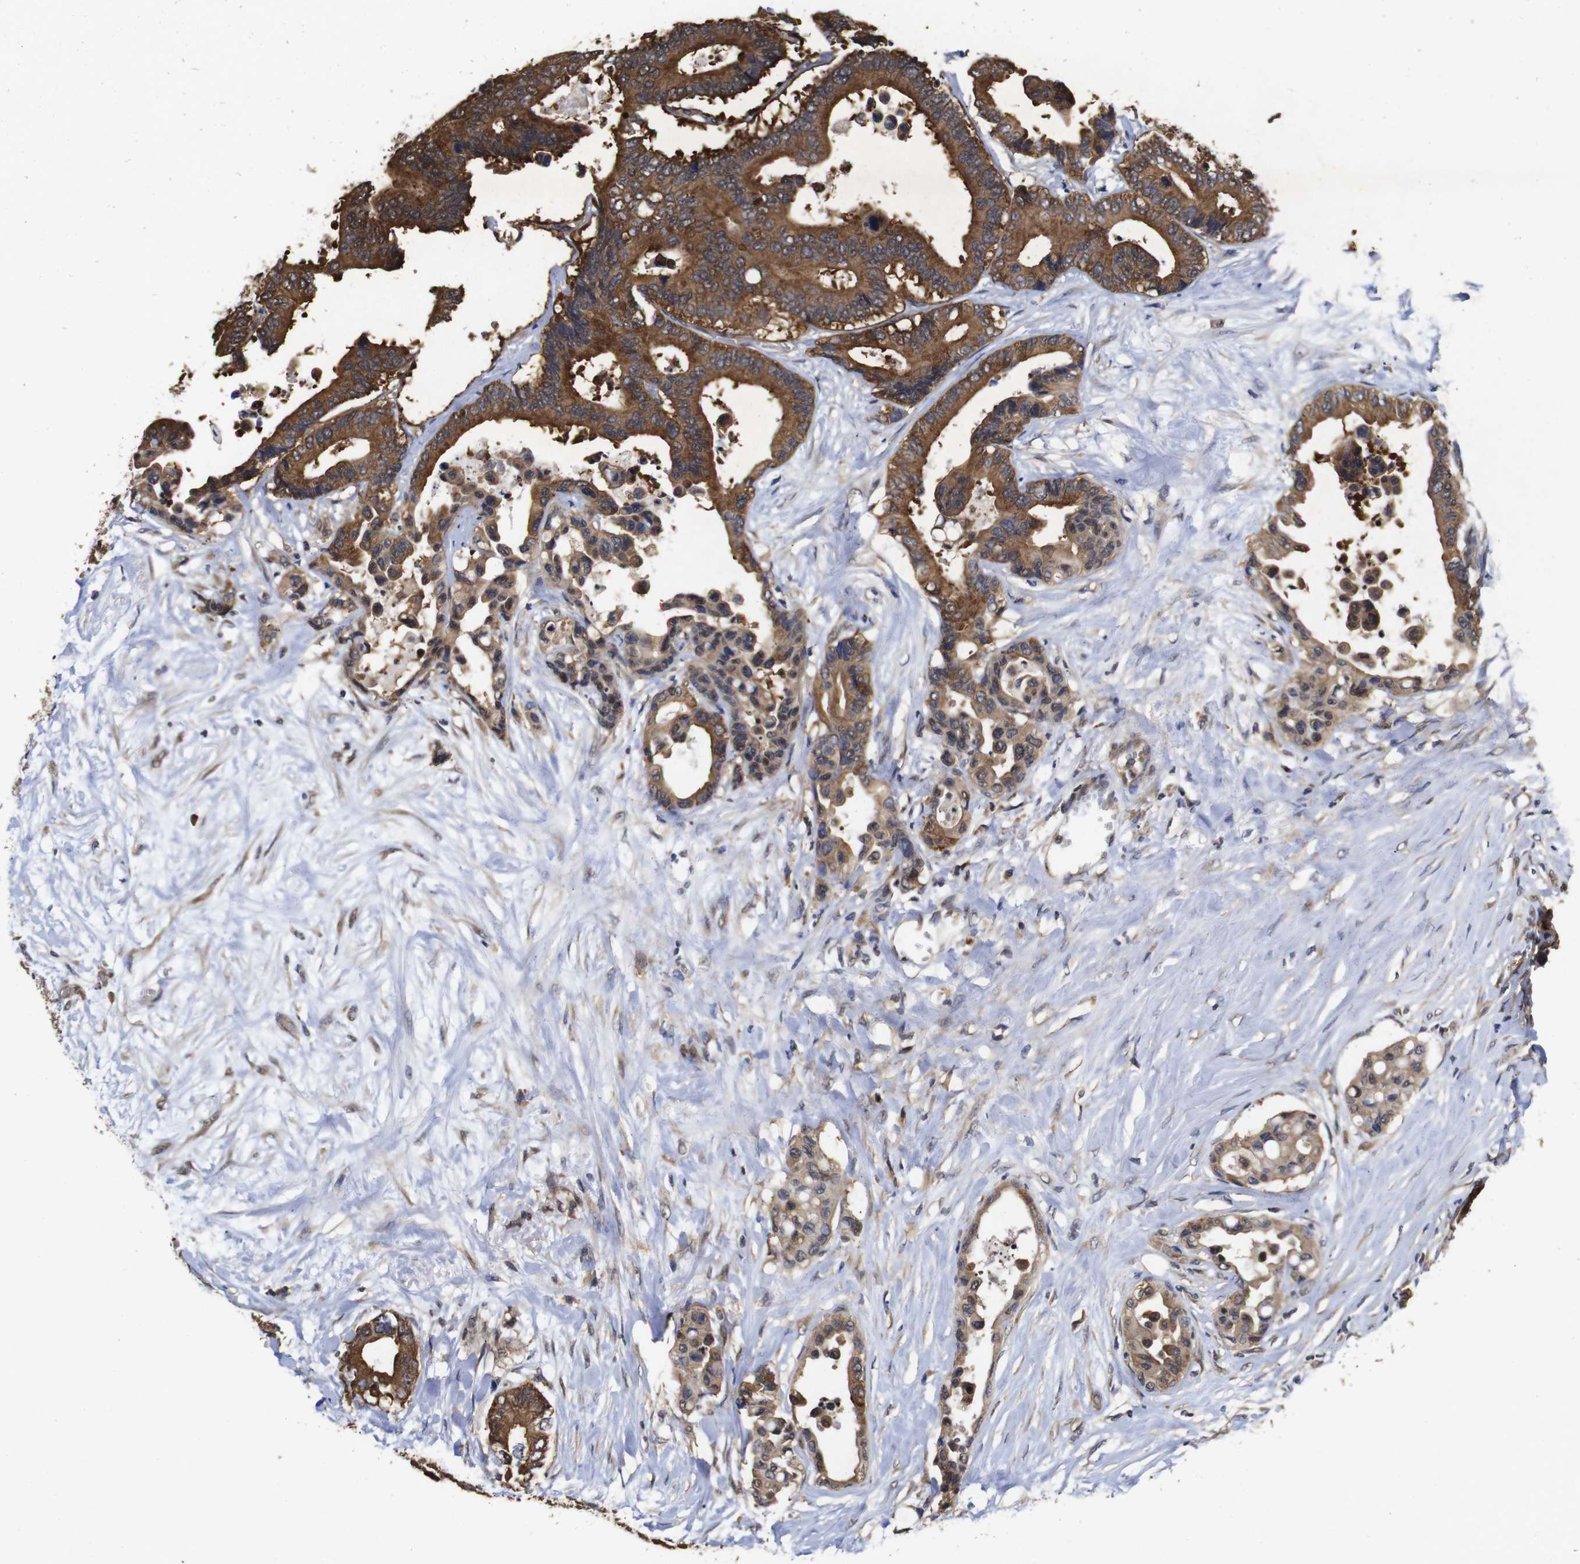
{"staining": {"intensity": "strong", "quantity": ">75%", "location": "cytoplasmic/membranous"}, "tissue": "colorectal cancer", "cell_type": "Tumor cells", "image_type": "cancer", "snomed": [{"axis": "morphology", "description": "Normal tissue, NOS"}, {"axis": "morphology", "description": "Adenocarcinoma, NOS"}, {"axis": "topography", "description": "Colon"}], "caption": "Colorectal cancer tissue displays strong cytoplasmic/membranous staining in approximately >75% of tumor cells, visualized by immunohistochemistry.", "gene": "SUMO3", "patient": {"sex": "male", "age": 82}}